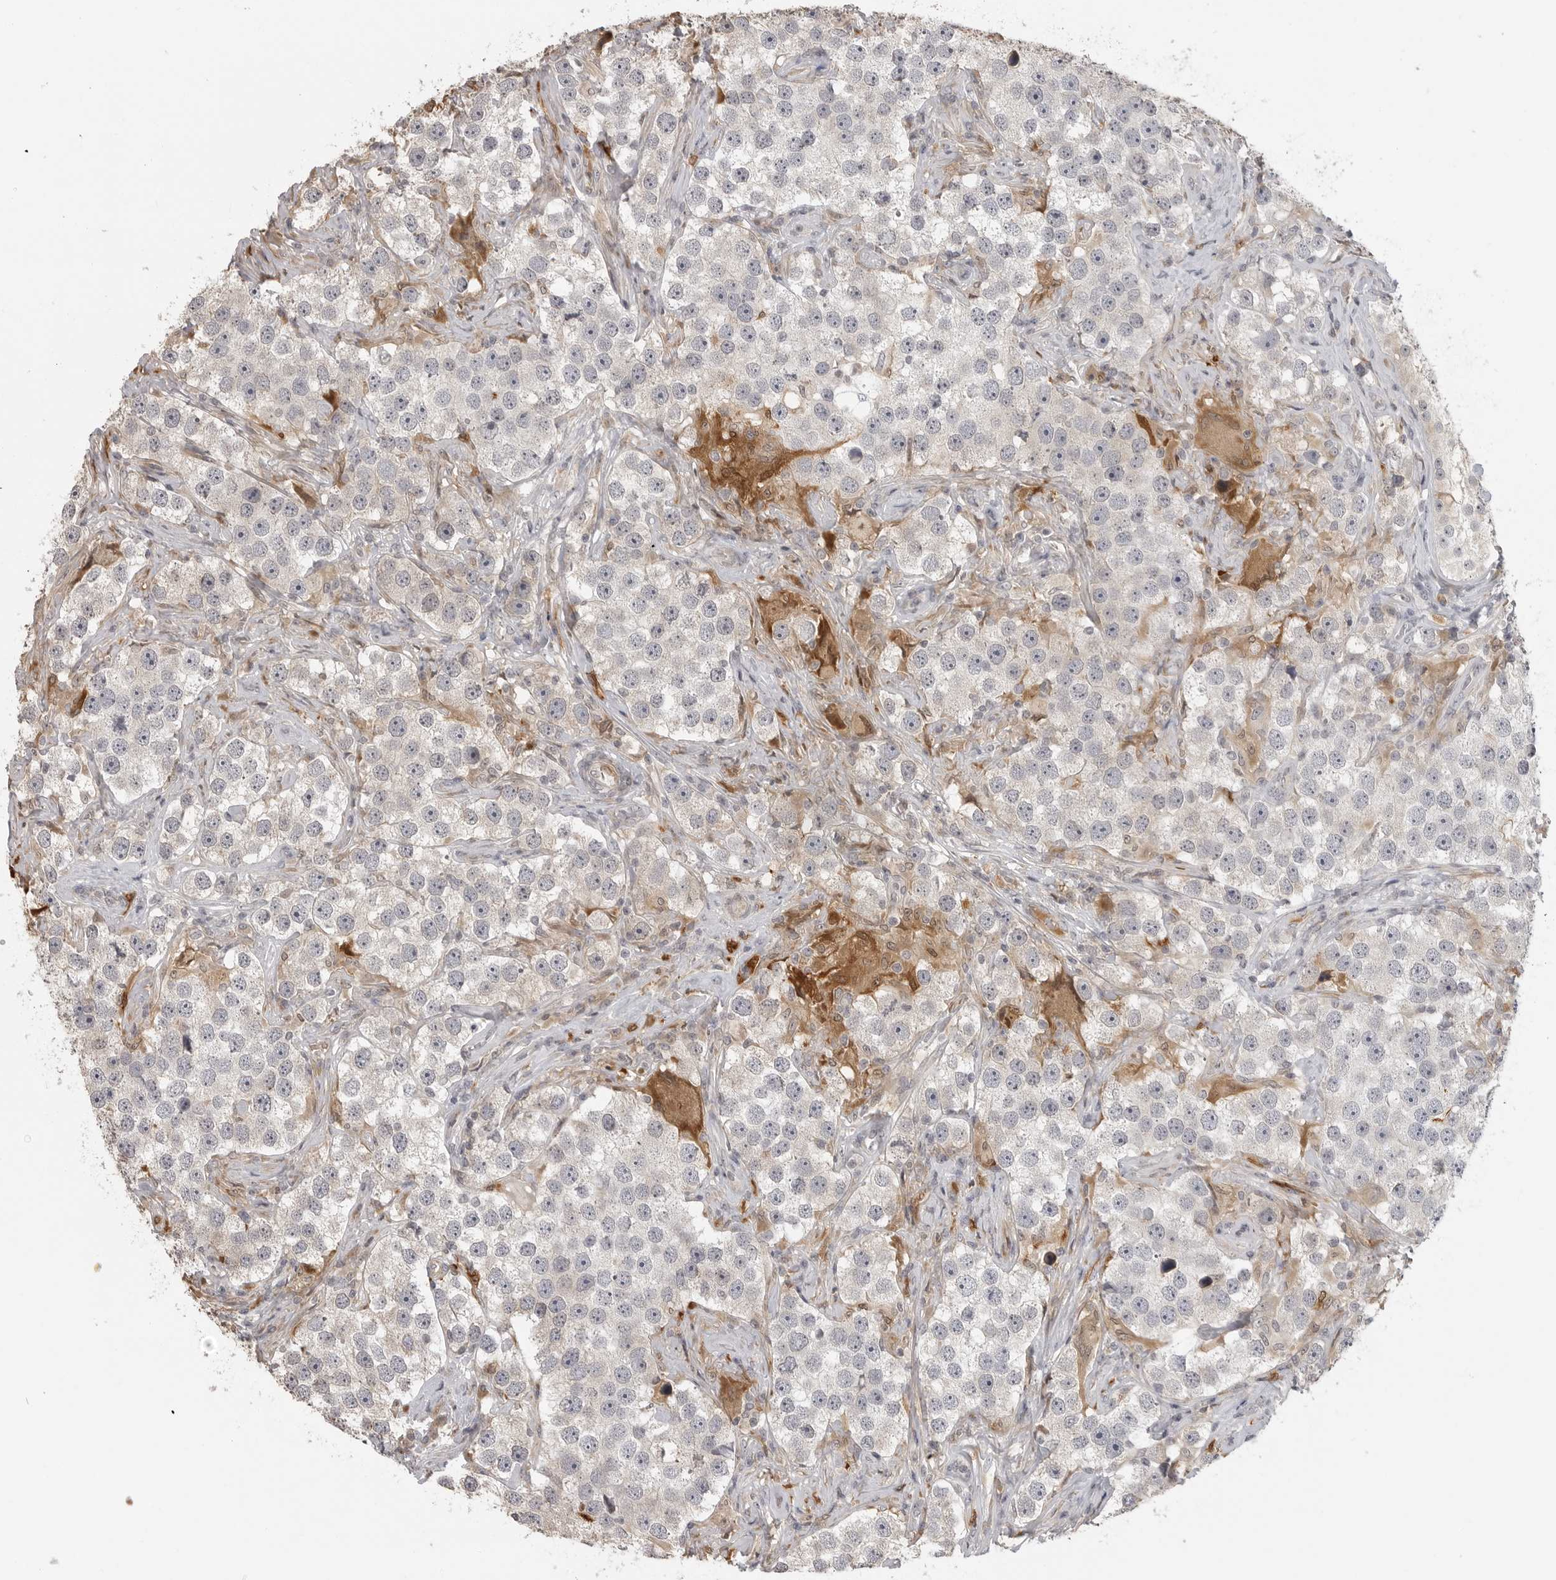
{"staining": {"intensity": "negative", "quantity": "none", "location": "none"}, "tissue": "testis cancer", "cell_type": "Tumor cells", "image_type": "cancer", "snomed": [{"axis": "morphology", "description": "Seminoma, NOS"}, {"axis": "topography", "description": "Testis"}], "caption": "A histopathology image of human testis cancer (seminoma) is negative for staining in tumor cells.", "gene": "IDO1", "patient": {"sex": "male", "age": 49}}